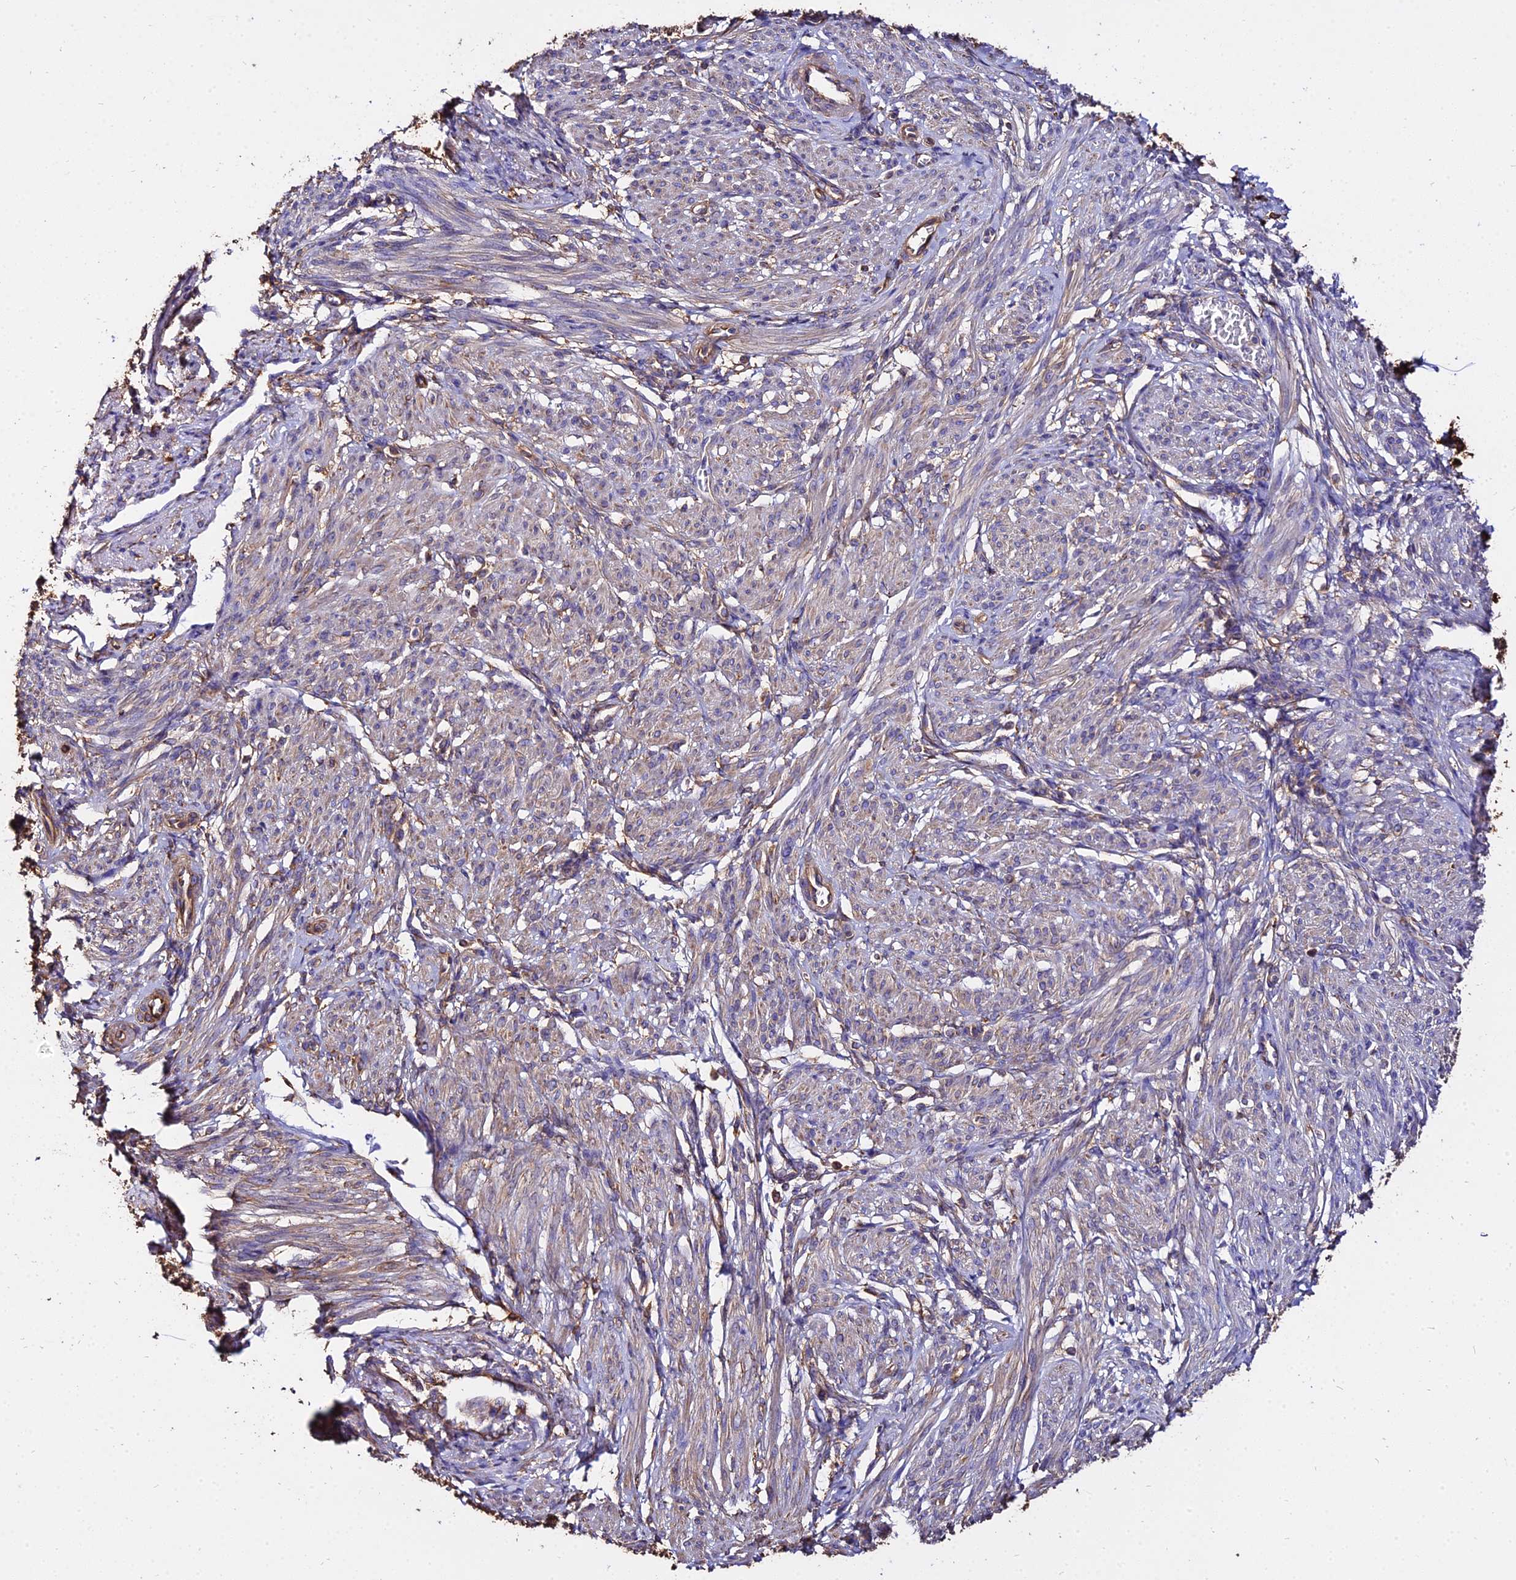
{"staining": {"intensity": "moderate", "quantity": "25%-75%", "location": "cytoplasmic/membranous"}, "tissue": "smooth muscle", "cell_type": "Smooth muscle cells", "image_type": "normal", "snomed": [{"axis": "morphology", "description": "Normal tissue, NOS"}, {"axis": "topography", "description": "Smooth muscle"}], "caption": "Smooth muscle stained with immunohistochemistry (IHC) demonstrates moderate cytoplasmic/membranous staining in approximately 25%-75% of smooth muscle cells.", "gene": "TUBA1A", "patient": {"sex": "female", "age": 39}}